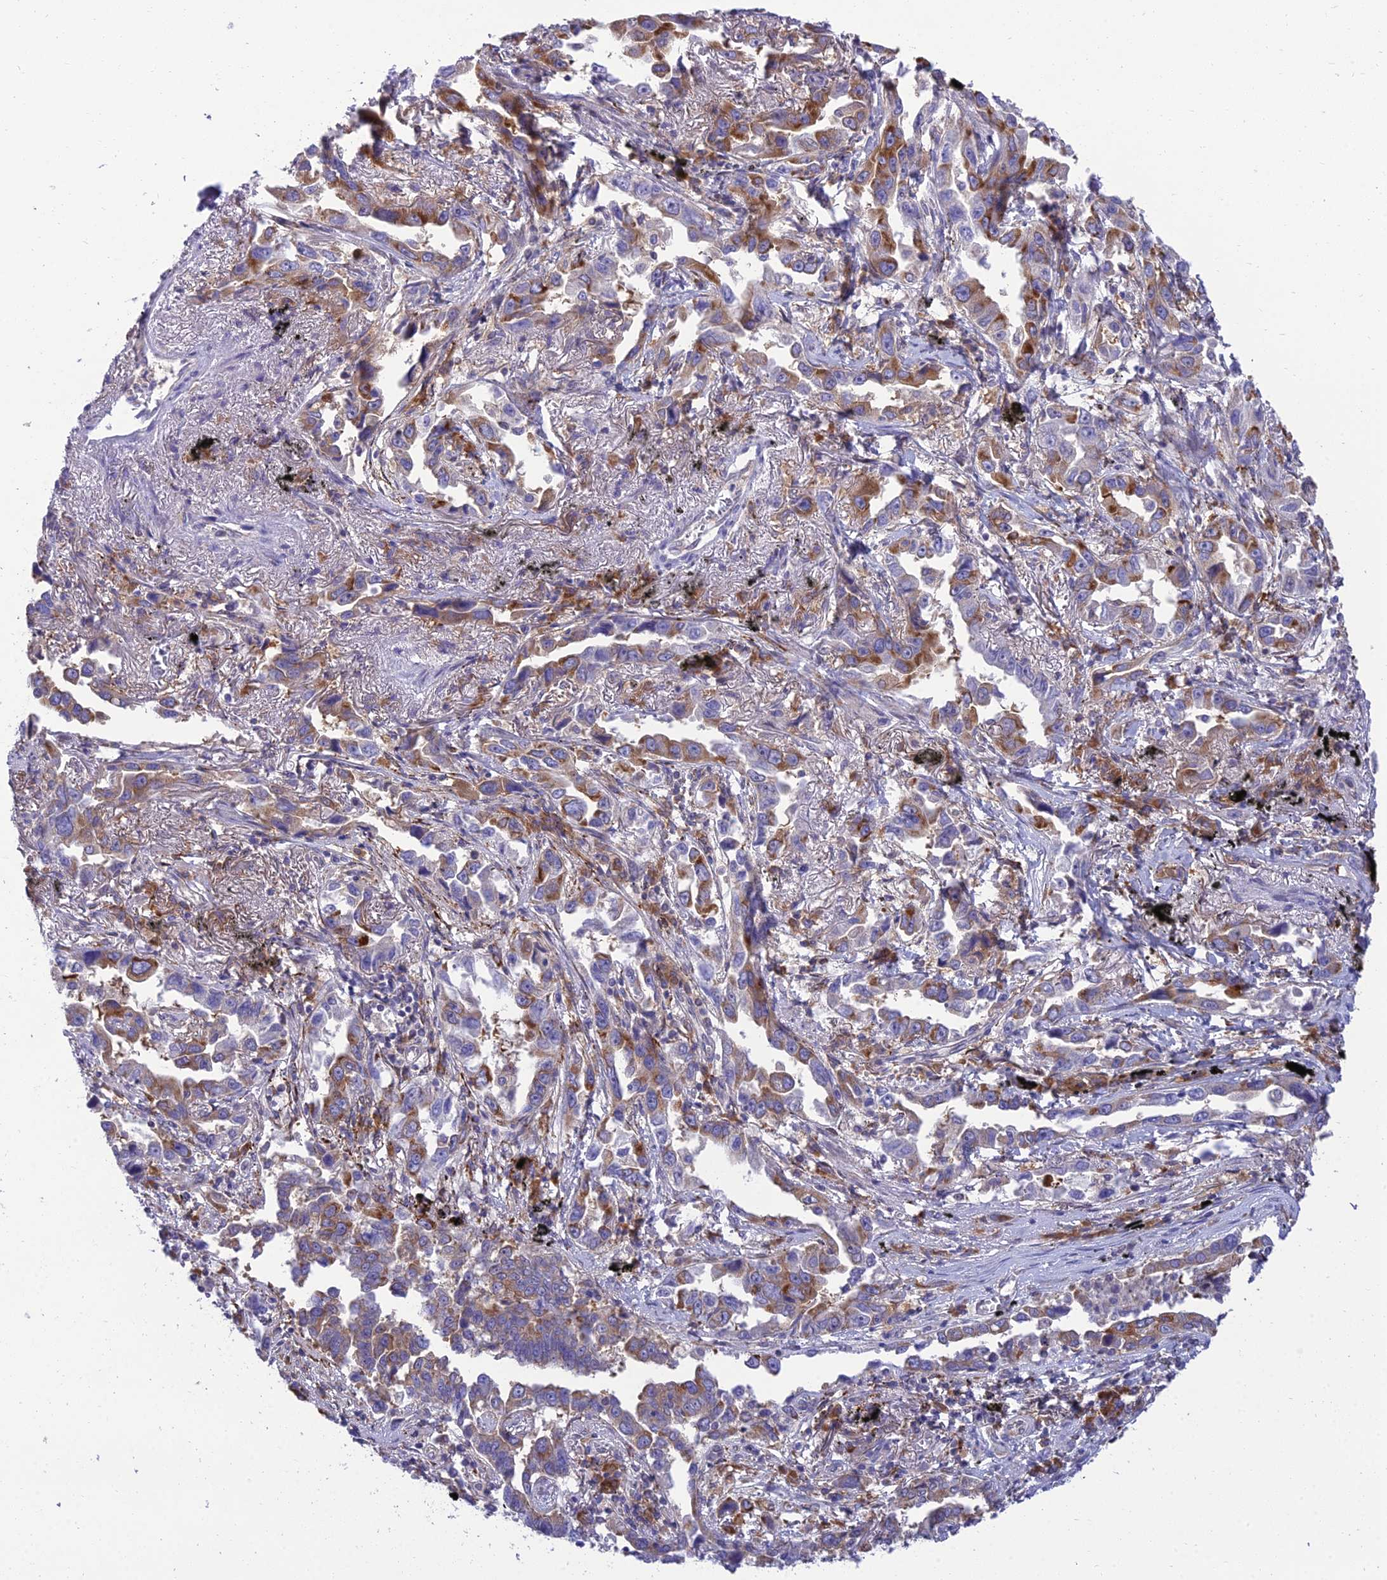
{"staining": {"intensity": "moderate", "quantity": "25%-75%", "location": "cytoplasmic/membranous"}, "tissue": "lung cancer", "cell_type": "Tumor cells", "image_type": "cancer", "snomed": [{"axis": "morphology", "description": "Adenocarcinoma, NOS"}, {"axis": "topography", "description": "Lung"}], "caption": "A medium amount of moderate cytoplasmic/membranous expression is identified in approximately 25%-75% of tumor cells in adenocarcinoma (lung) tissue. Immunohistochemistry (ihc) stains the protein of interest in brown and the nuclei are stained blue.", "gene": "CLCN7", "patient": {"sex": "male", "age": 67}}